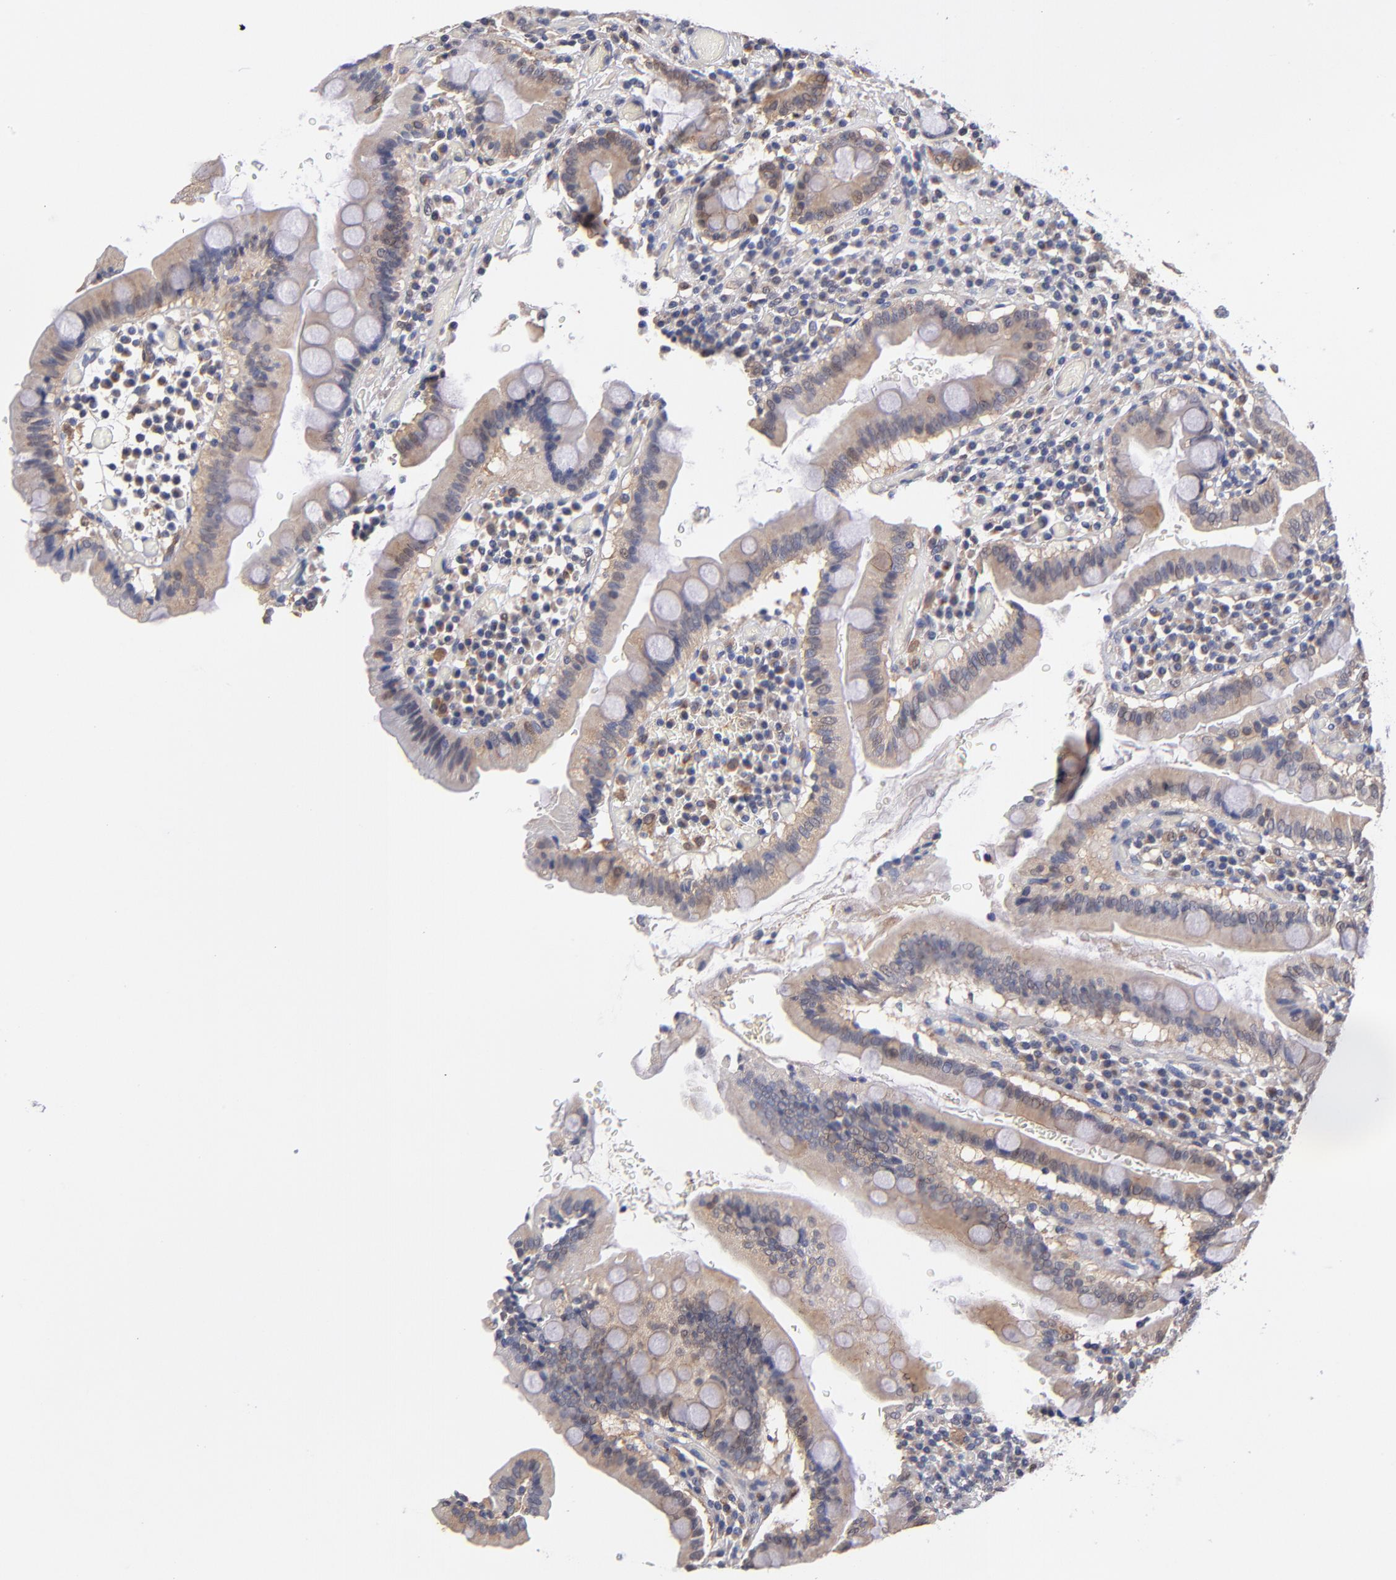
{"staining": {"intensity": "moderate", "quantity": "25%-75%", "location": "cytoplasmic/membranous"}, "tissue": "duodenum", "cell_type": "Glandular cells", "image_type": "normal", "snomed": [{"axis": "morphology", "description": "Normal tissue, NOS"}, {"axis": "topography", "description": "Stomach, lower"}, {"axis": "topography", "description": "Duodenum"}], "caption": "A brown stain shows moderate cytoplasmic/membranous expression of a protein in glandular cells of benign duodenum.", "gene": "GMFB", "patient": {"sex": "male", "age": 84}}